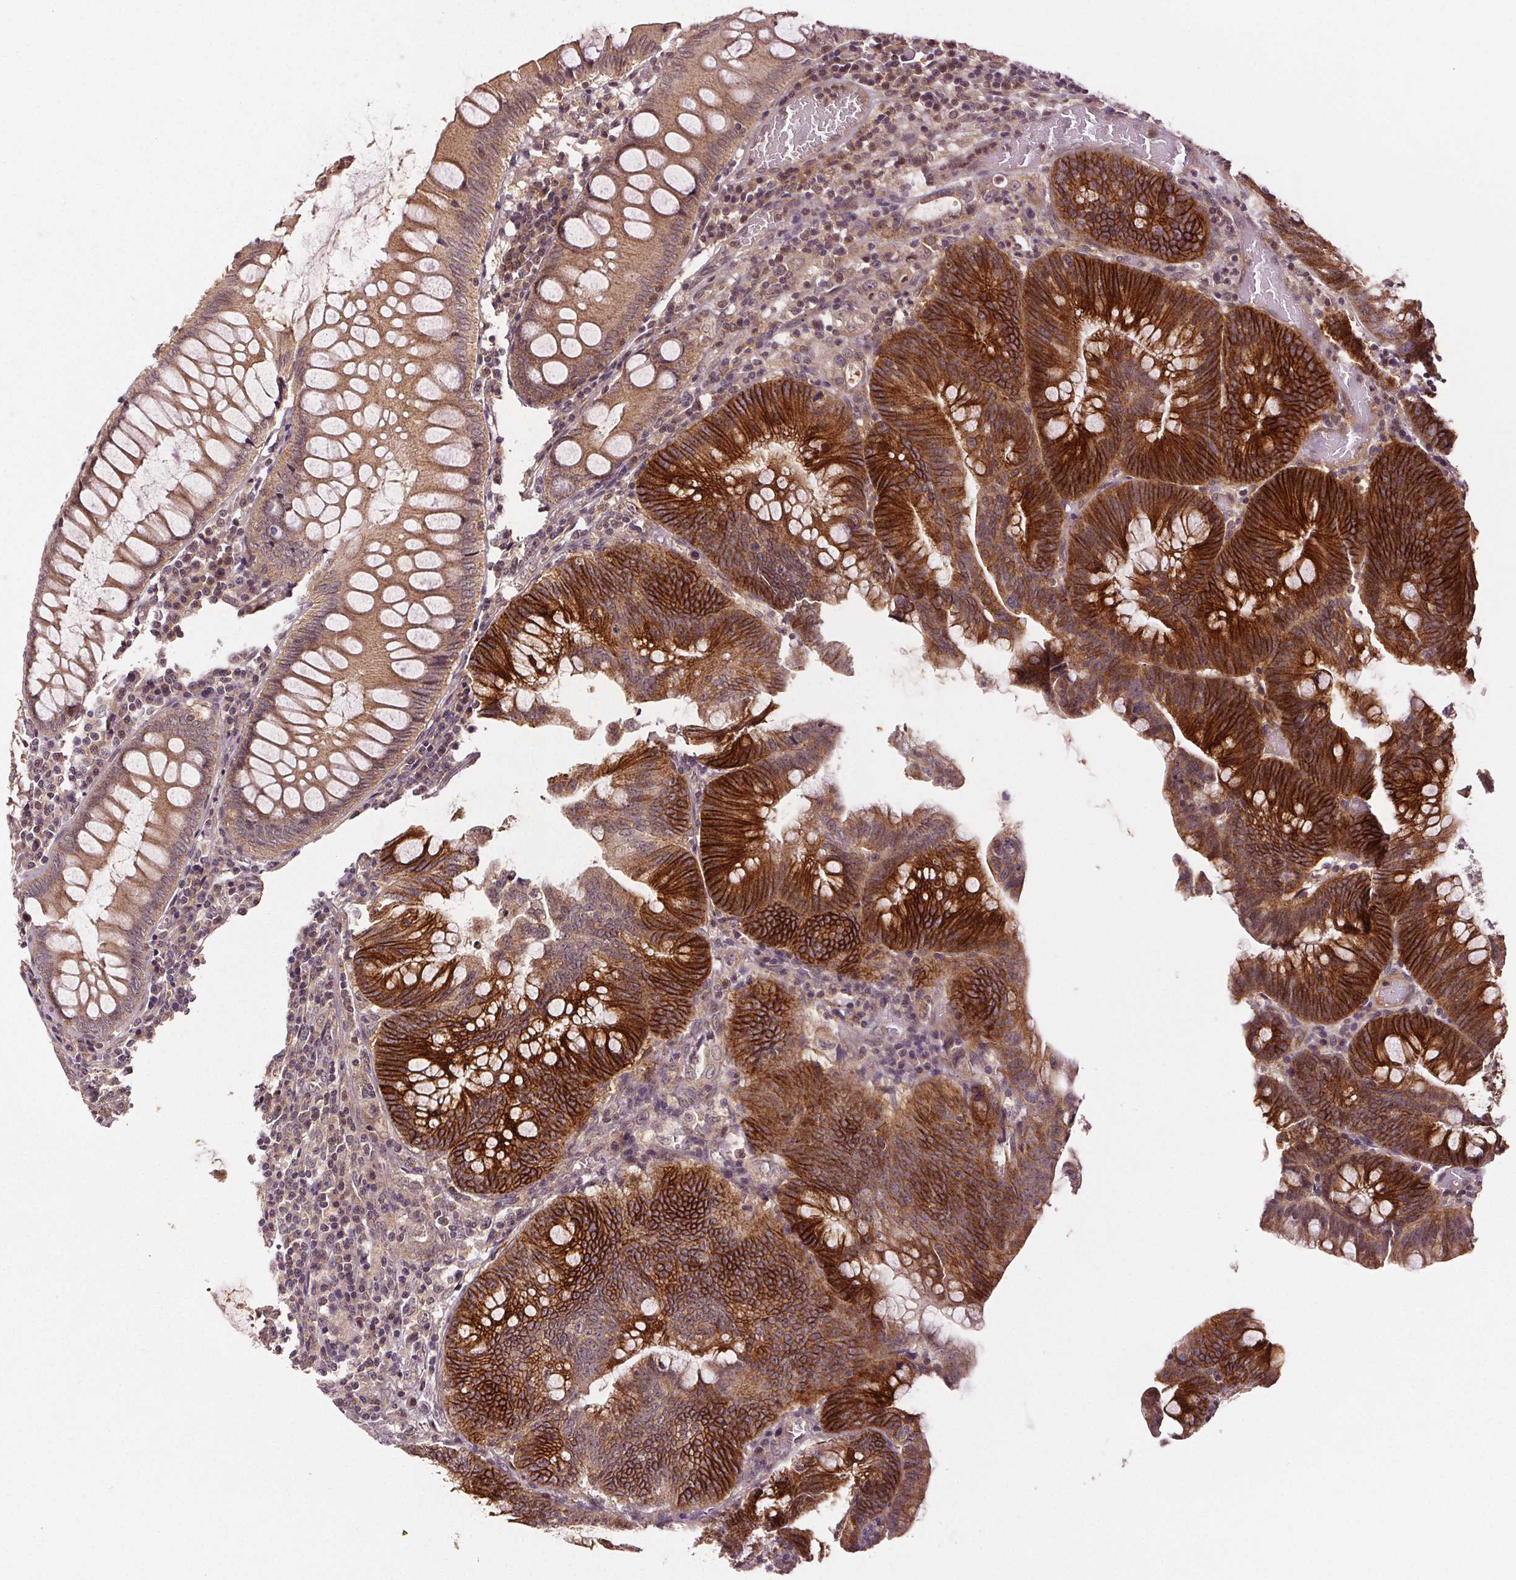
{"staining": {"intensity": "strong", "quantity": ">75%", "location": "cytoplasmic/membranous"}, "tissue": "colorectal cancer", "cell_type": "Tumor cells", "image_type": "cancer", "snomed": [{"axis": "morphology", "description": "Adenocarcinoma, NOS"}, {"axis": "topography", "description": "Colon"}], "caption": "Human colorectal cancer stained with a protein marker displays strong staining in tumor cells.", "gene": "EPHB3", "patient": {"sex": "male", "age": 62}}